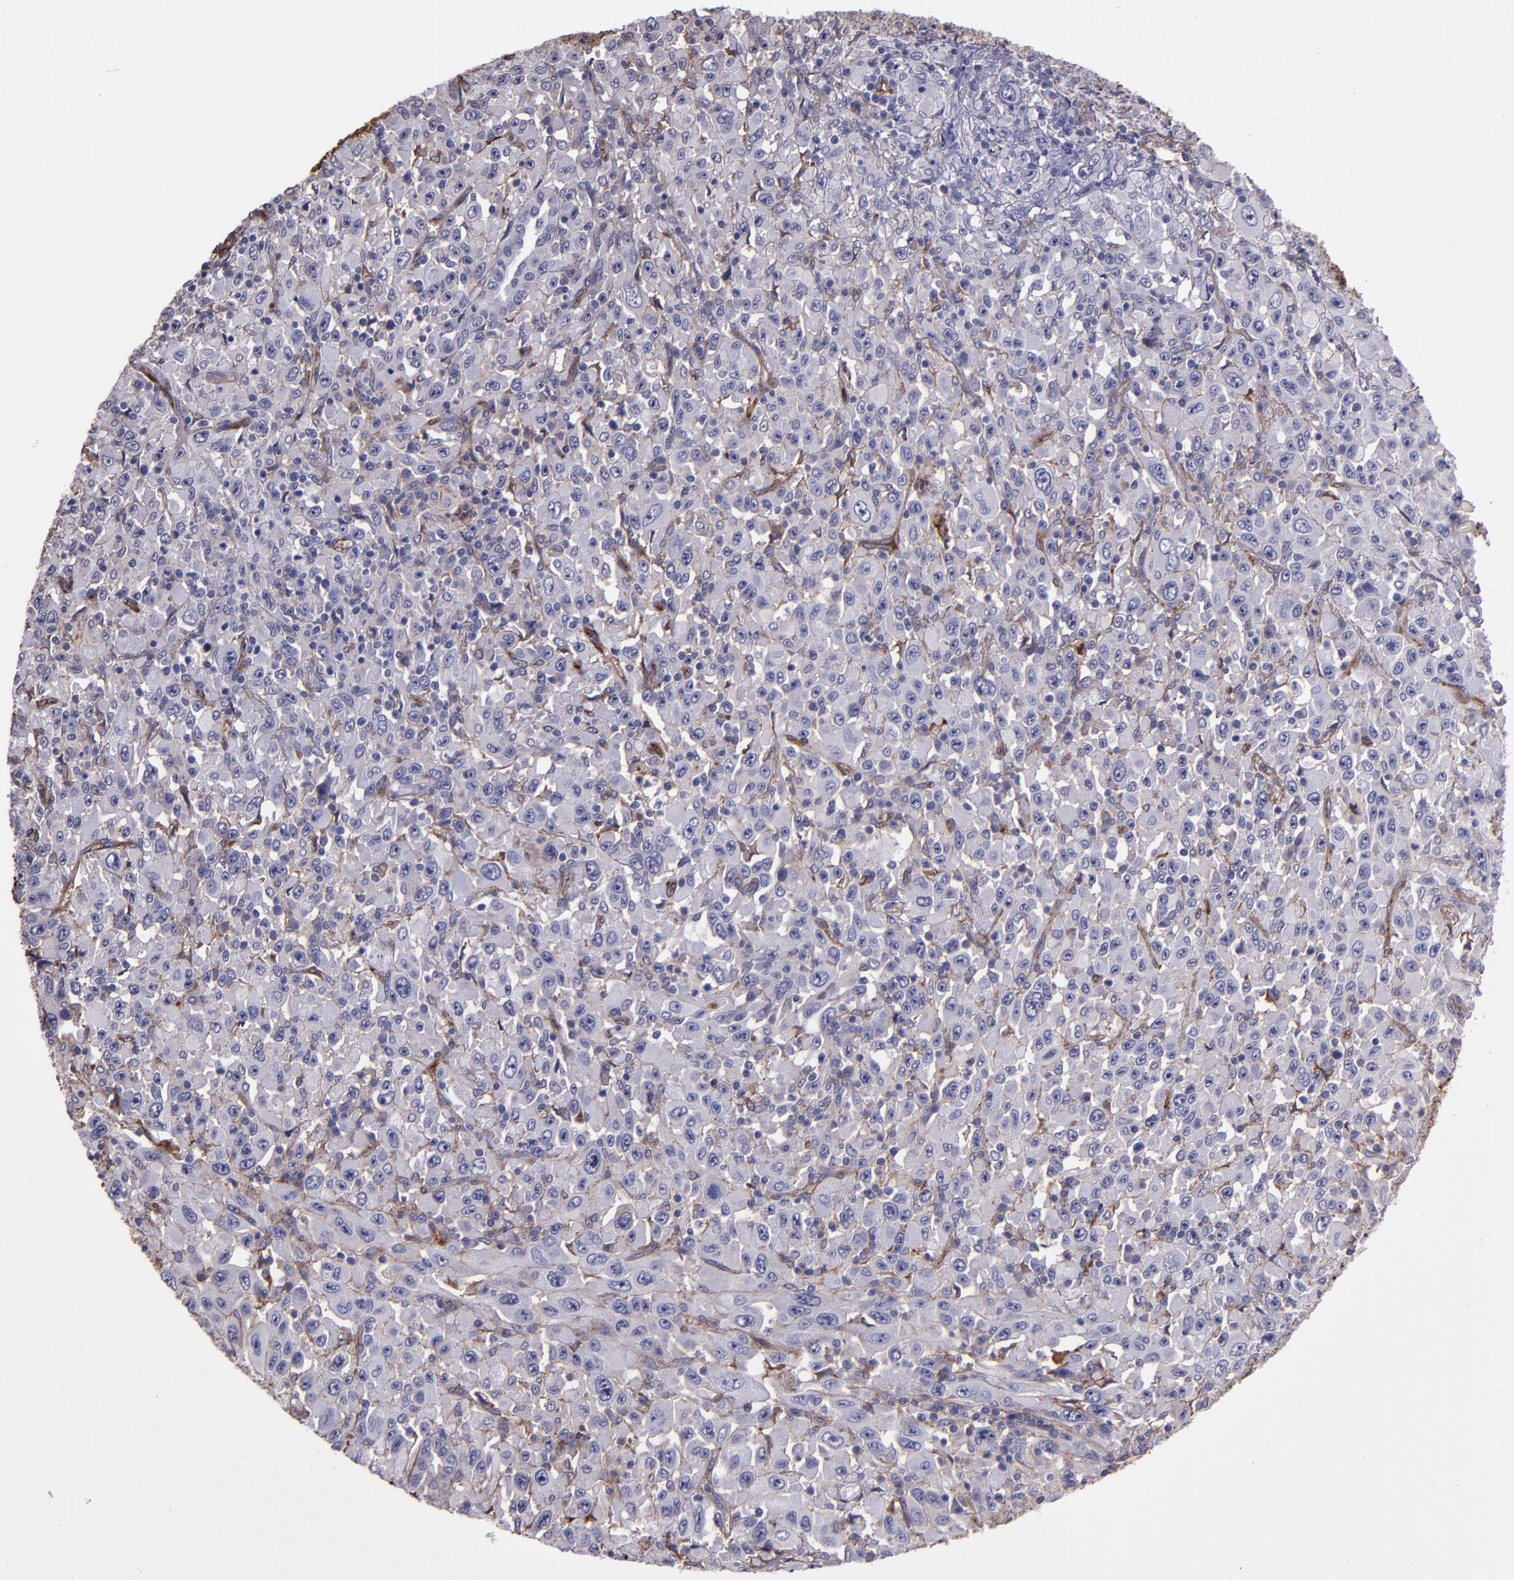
{"staining": {"intensity": "negative", "quantity": "none", "location": "none"}, "tissue": "melanoma", "cell_type": "Tumor cells", "image_type": "cancer", "snomed": [{"axis": "morphology", "description": "Malignant melanoma, Metastatic site"}, {"axis": "topography", "description": "Skin"}], "caption": "Immunohistochemical staining of malignant melanoma (metastatic site) shows no significant positivity in tumor cells.", "gene": "A2M", "patient": {"sex": "female", "age": 56}}